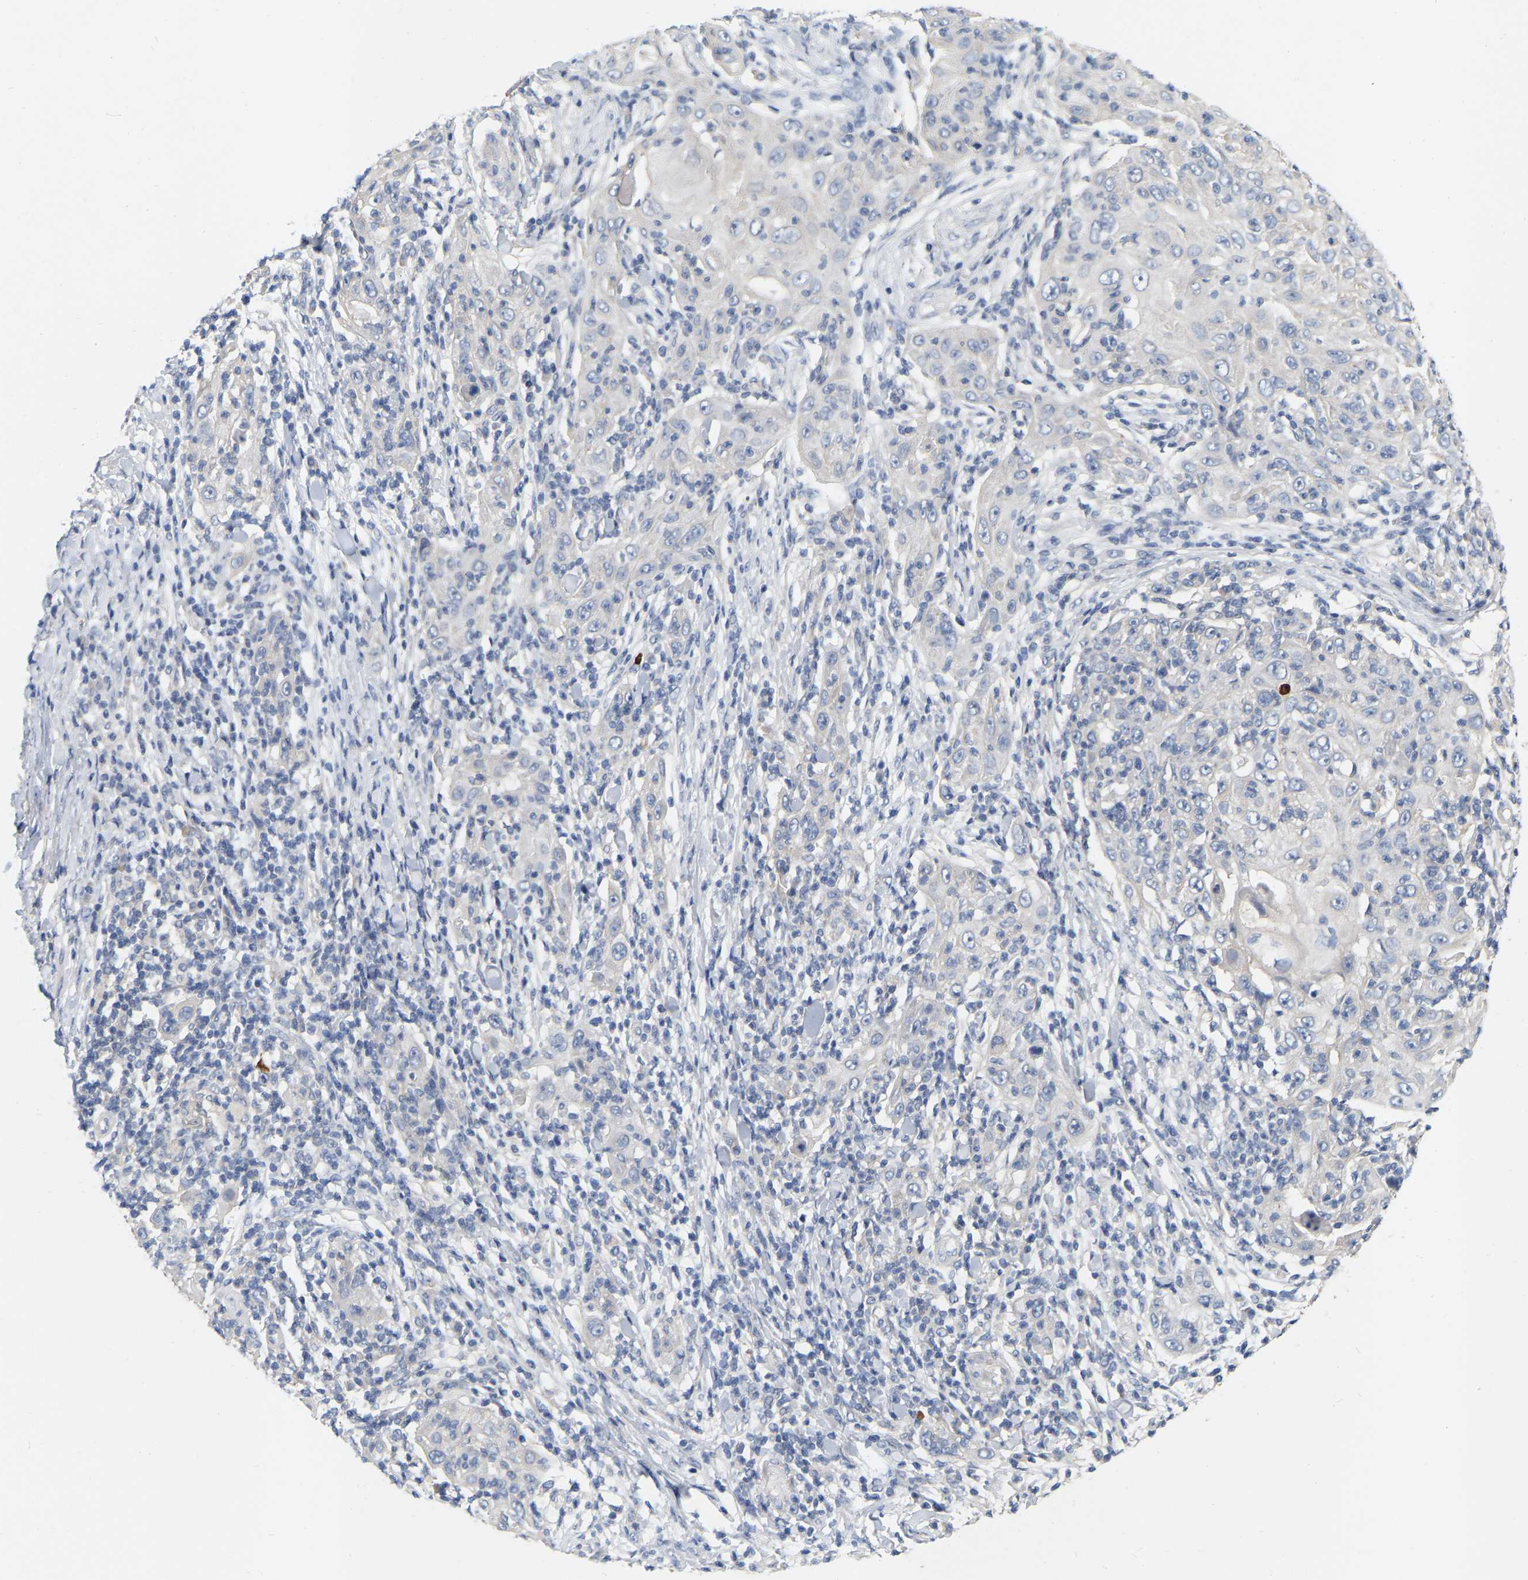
{"staining": {"intensity": "negative", "quantity": "none", "location": "none"}, "tissue": "skin cancer", "cell_type": "Tumor cells", "image_type": "cancer", "snomed": [{"axis": "morphology", "description": "Squamous cell carcinoma, NOS"}, {"axis": "topography", "description": "Skin"}], "caption": "Skin cancer (squamous cell carcinoma) was stained to show a protein in brown. There is no significant positivity in tumor cells.", "gene": "WIPI2", "patient": {"sex": "female", "age": 88}}